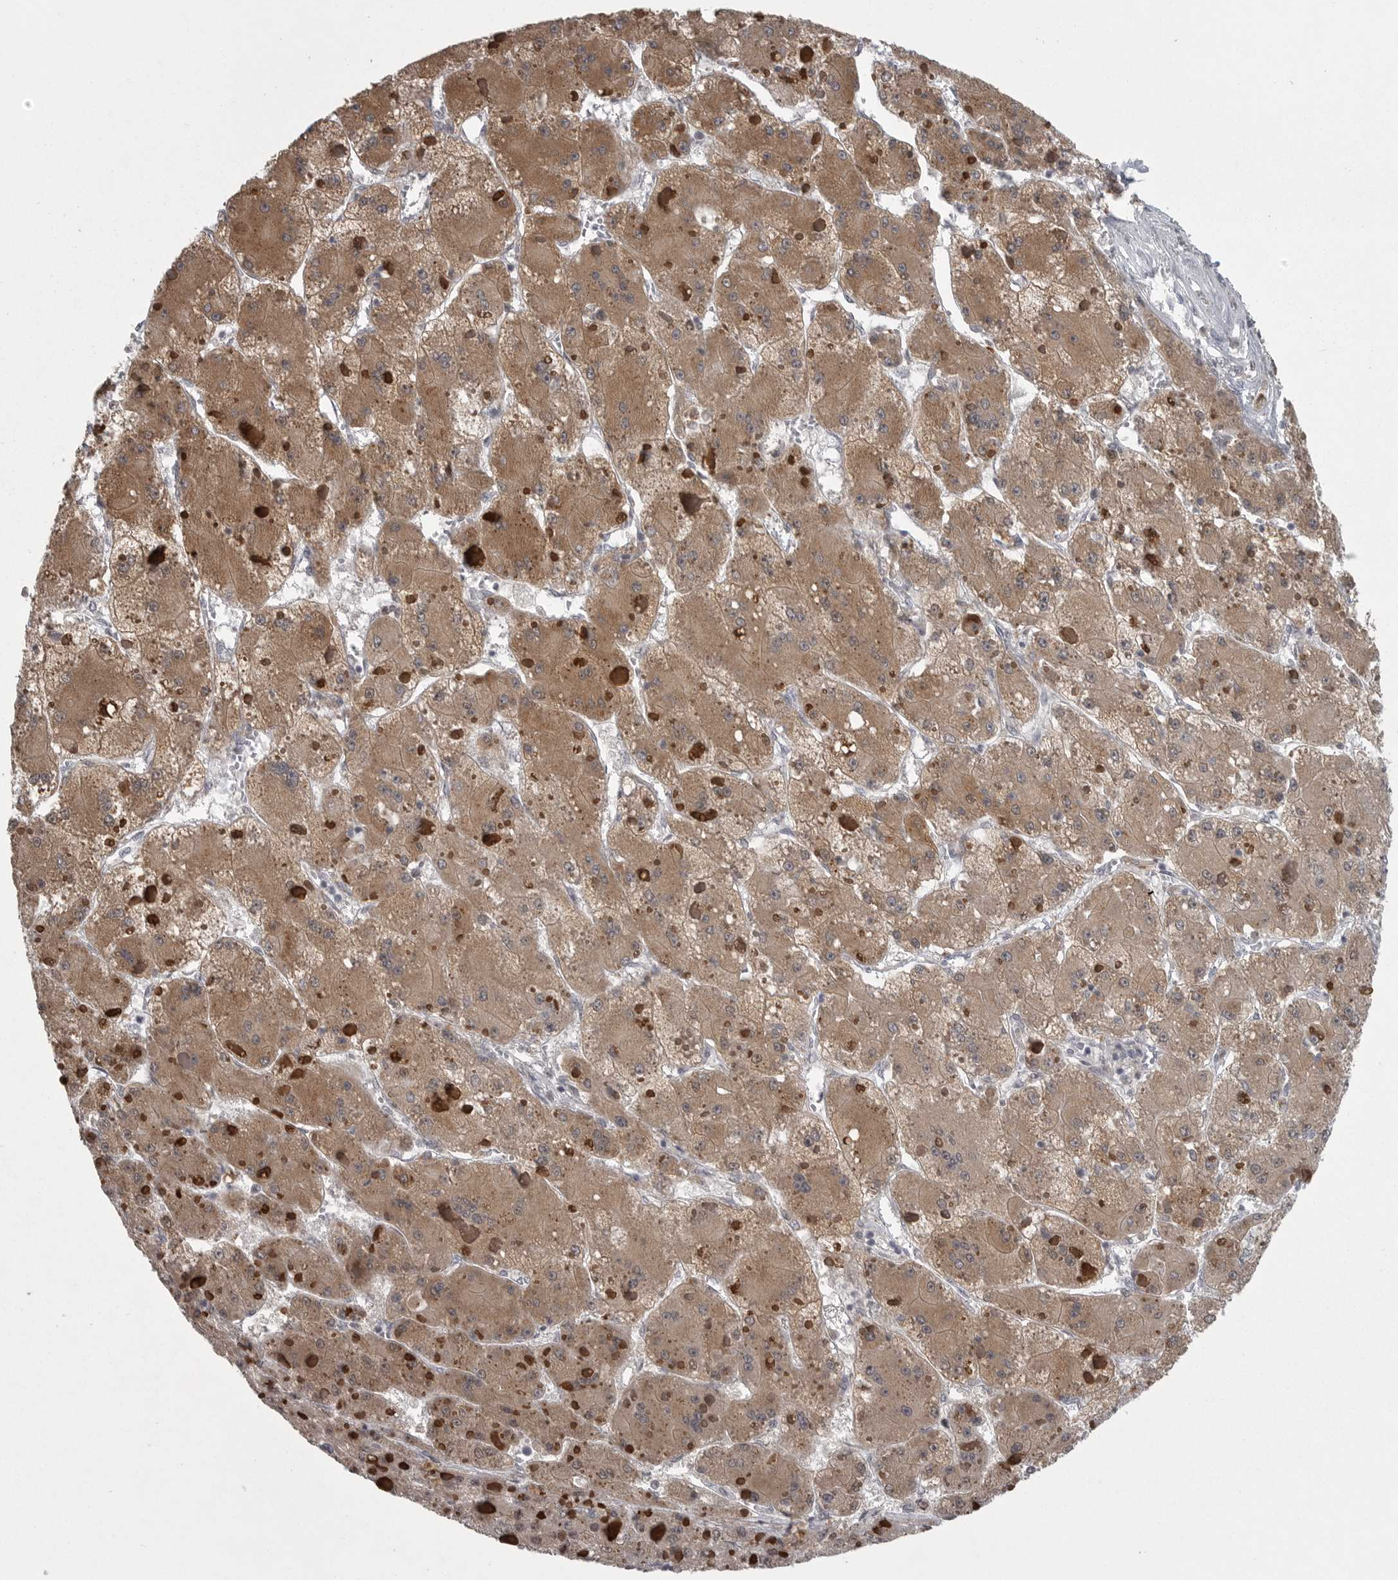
{"staining": {"intensity": "moderate", "quantity": ">75%", "location": "cytoplasmic/membranous"}, "tissue": "liver cancer", "cell_type": "Tumor cells", "image_type": "cancer", "snomed": [{"axis": "morphology", "description": "Carcinoma, Hepatocellular, NOS"}, {"axis": "topography", "description": "Liver"}], "caption": "A histopathology image of human hepatocellular carcinoma (liver) stained for a protein demonstrates moderate cytoplasmic/membranous brown staining in tumor cells. Nuclei are stained in blue.", "gene": "PPP1R9A", "patient": {"sex": "female", "age": 73}}